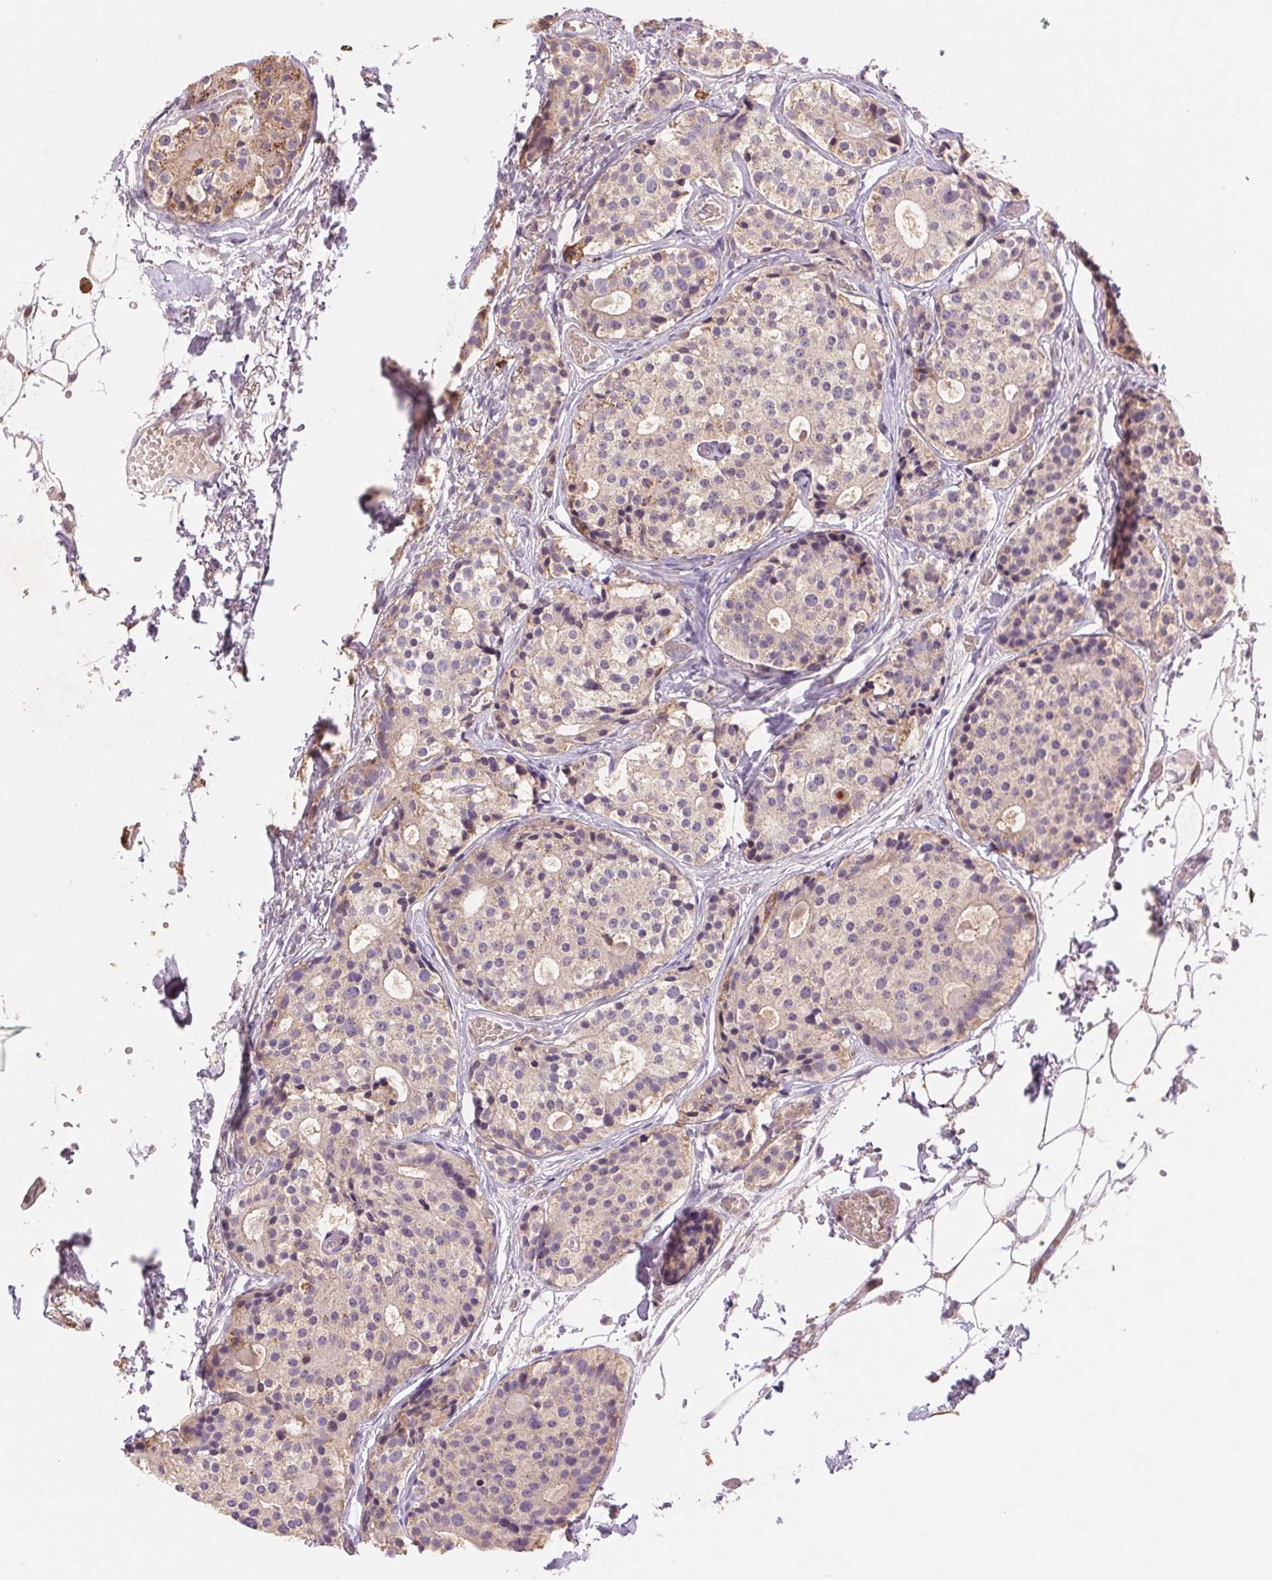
{"staining": {"intensity": "weak", "quantity": "<25%", "location": "cytoplasmic/membranous"}, "tissue": "carcinoid", "cell_type": "Tumor cells", "image_type": "cancer", "snomed": [{"axis": "morphology", "description": "Carcinoid, malignant, NOS"}, {"axis": "topography", "description": "Small intestine"}], "caption": "IHC photomicrograph of carcinoid stained for a protein (brown), which demonstrates no positivity in tumor cells.", "gene": "RANBP3L", "patient": {"sex": "female", "age": 65}}